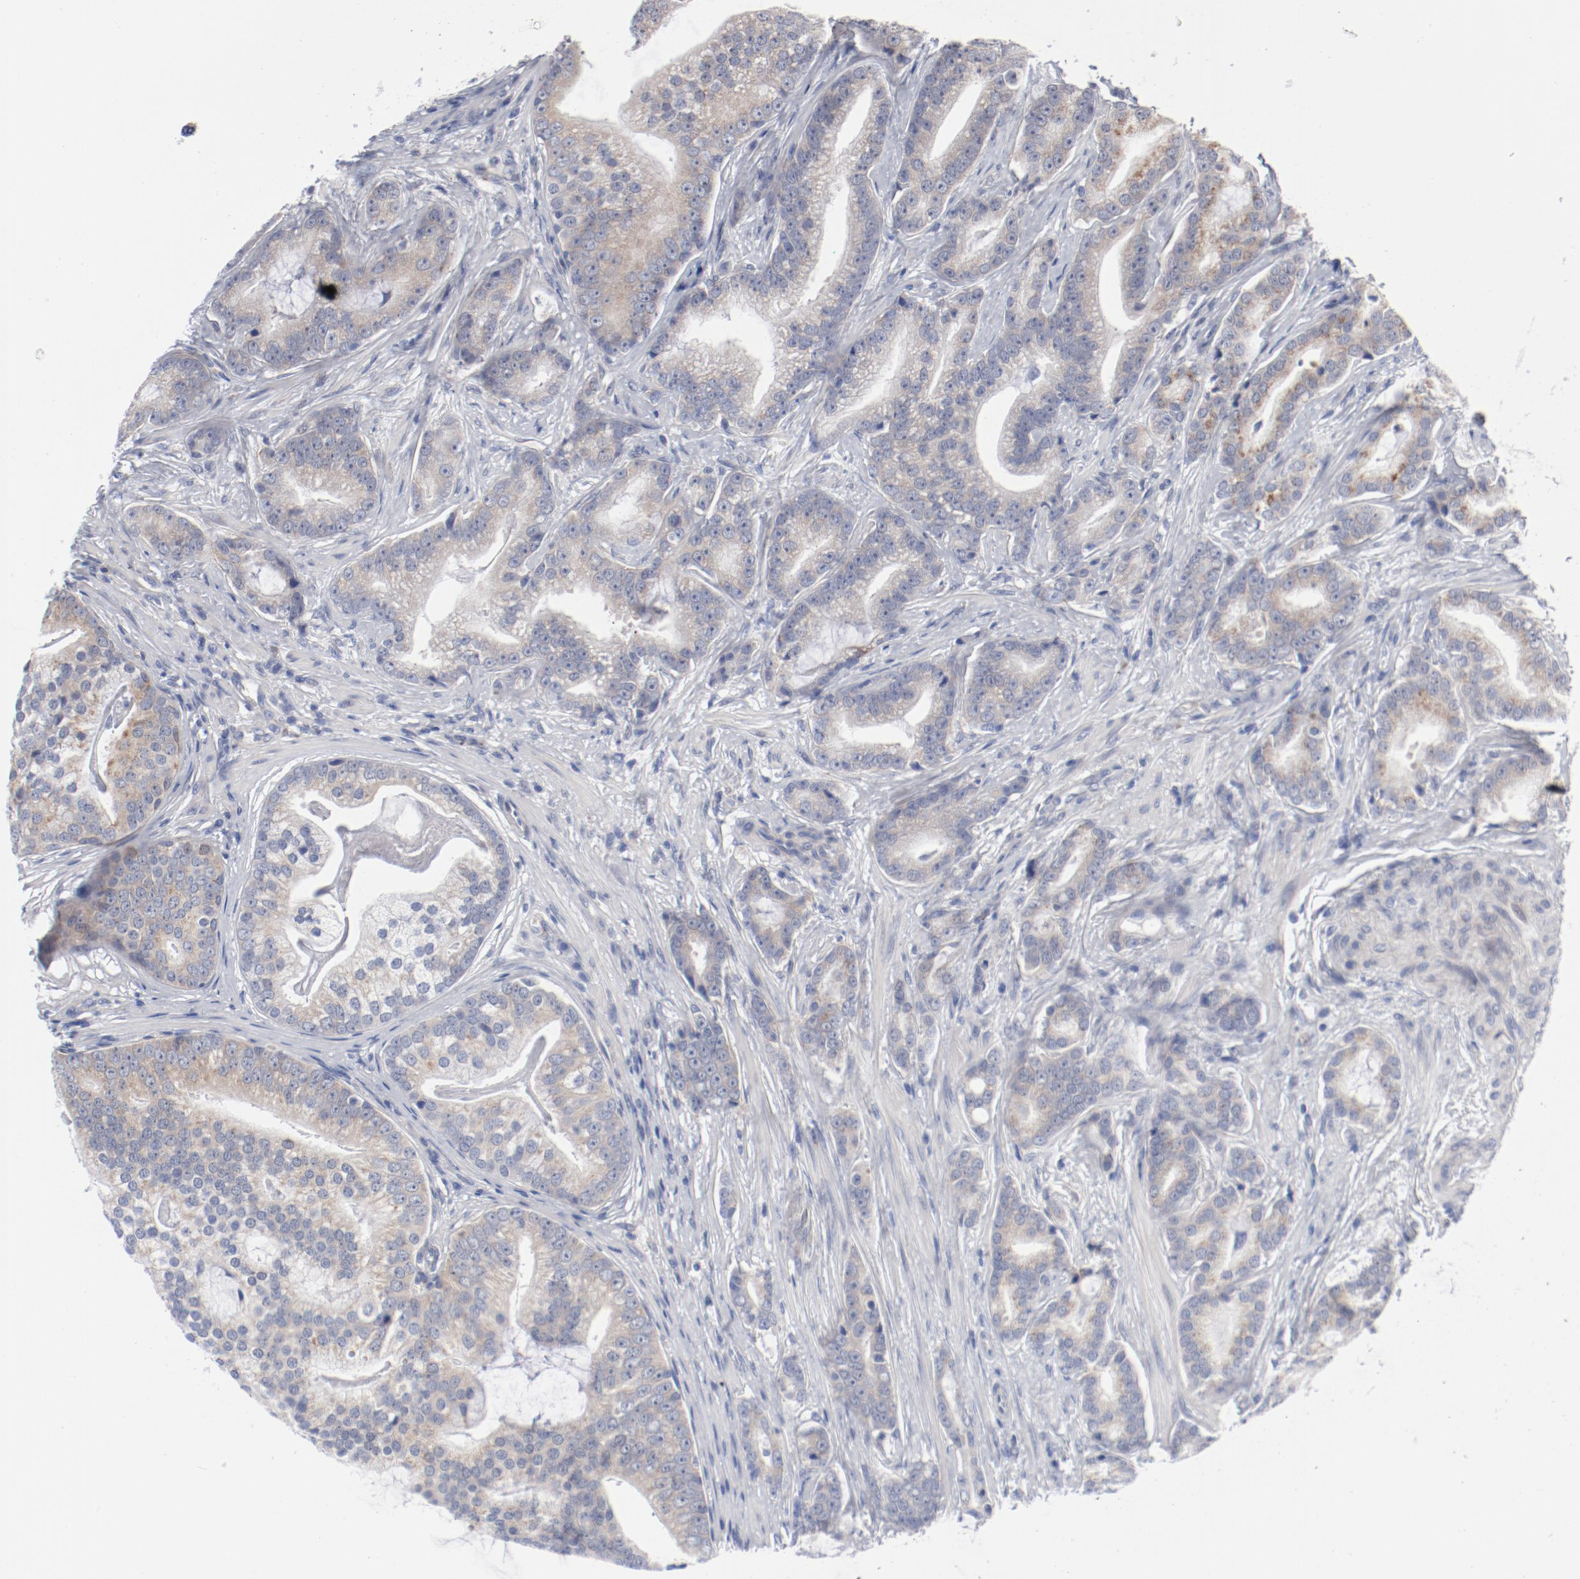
{"staining": {"intensity": "weak", "quantity": ">75%", "location": "cytoplasmic/membranous"}, "tissue": "prostate cancer", "cell_type": "Tumor cells", "image_type": "cancer", "snomed": [{"axis": "morphology", "description": "Adenocarcinoma, Low grade"}, {"axis": "topography", "description": "Prostate"}], "caption": "Immunohistochemistry (DAB (3,3'-diaminobenzidine)) staining of prostate low-grade adenocarcinoma displays weak cytoplasmic/membranous protein expression in about >75% of tumor cells. The staining is performed using DAB brown chromogen to label protein expression. The nuclei are counter-stained blue using hematoxylin.", "gene": "GPR143", "patient": {"sex": "male", "age": 58}}